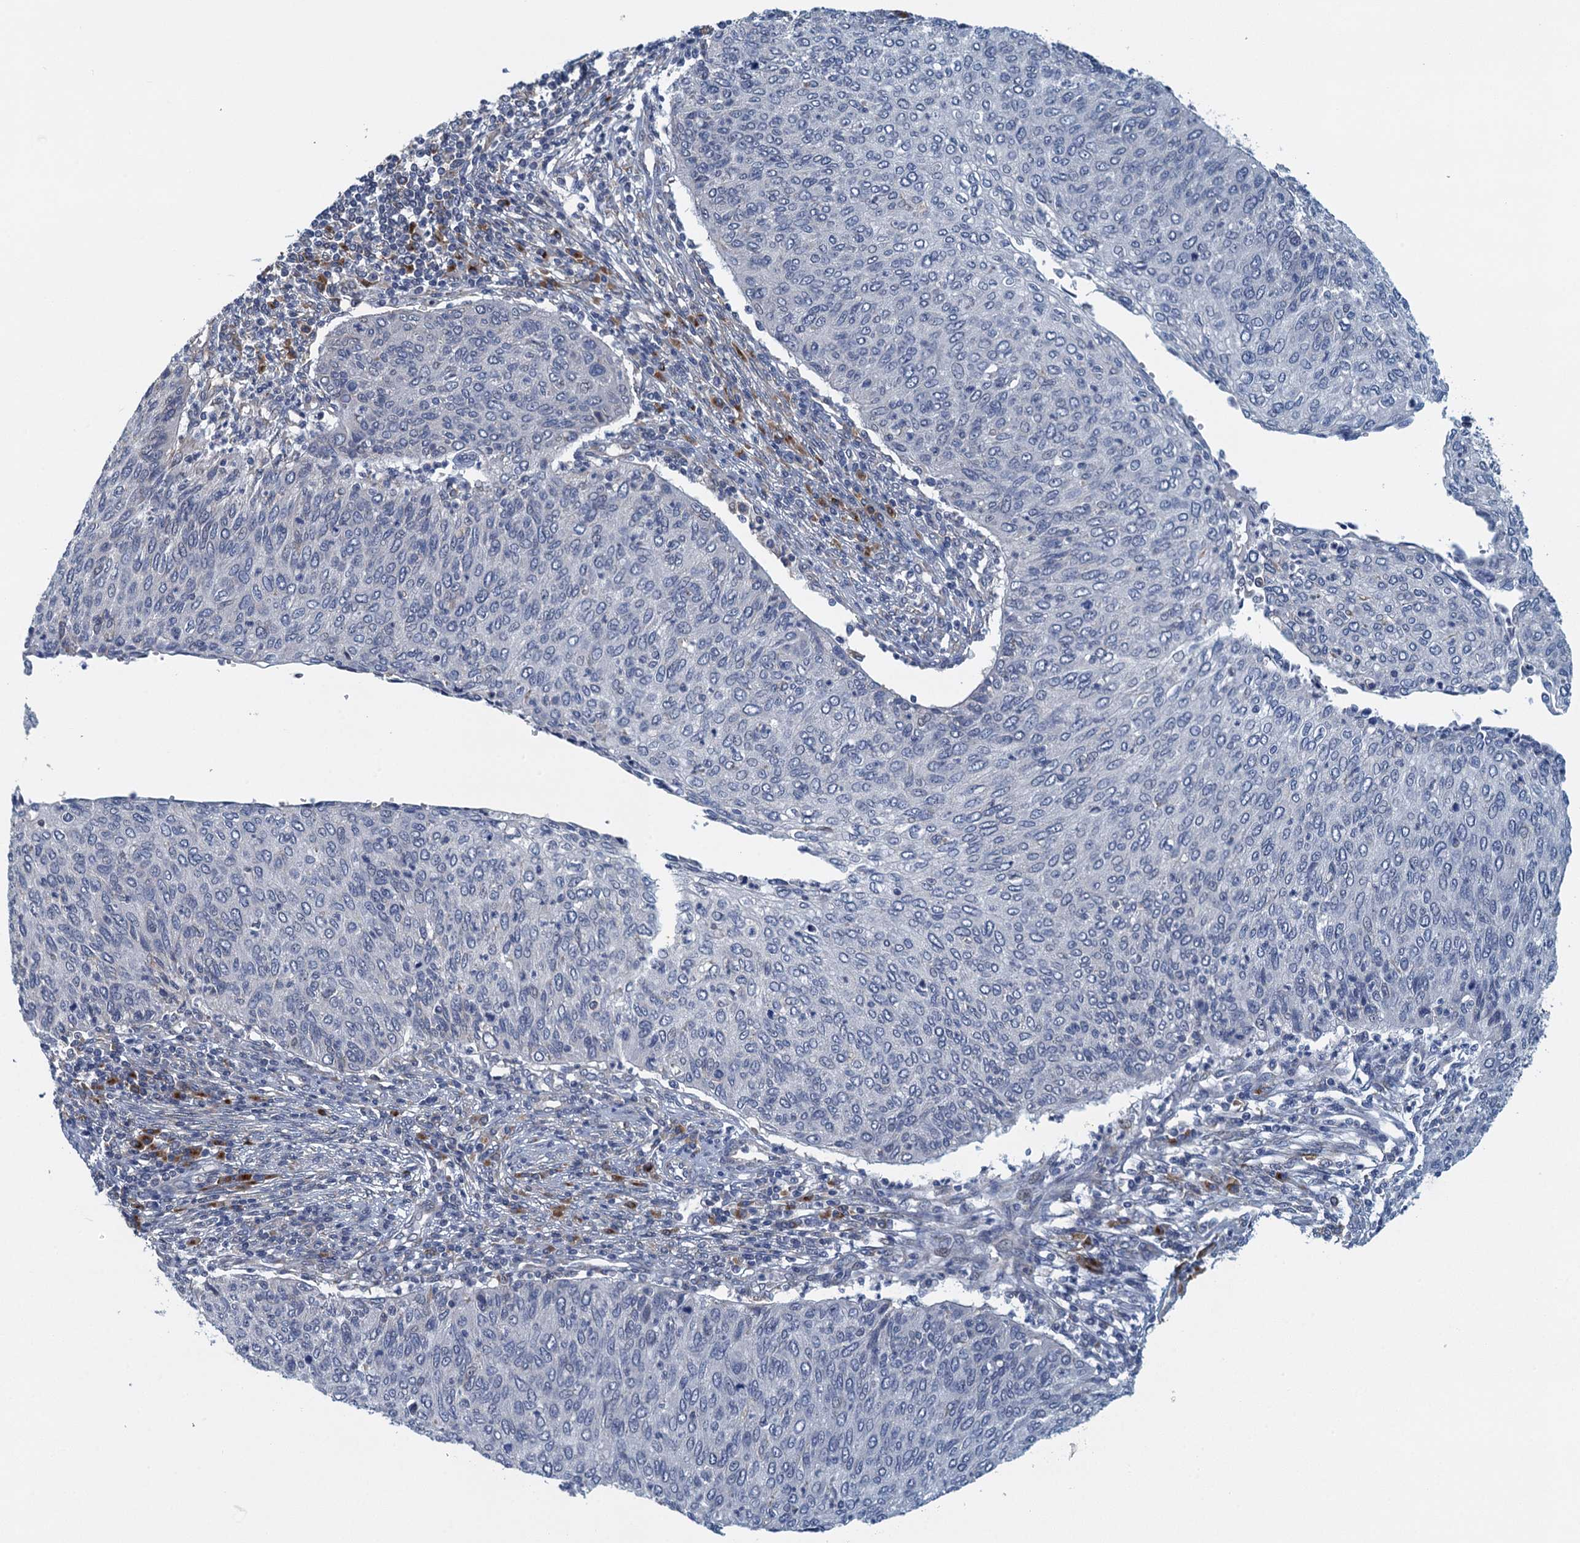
{"staining": {"intensity": "negative", "quantity": "none", "location": "none"}, "tissue": "cervical cancer", "cell_type": "Tumor cells", "image_type": "cancer", "snomed": [{"axis": "morphology", "description": "Squamous cell carcinoma, NOS"}, {"axis": "topography", "description": "Cervix"}], "caption": "The histopathology image exhibits no significant positivity in tumor cells of cervical cancer (squamous cell carcinoma). Brightfield microscopy of immunohistochemistry (IHC) stained with DAB (brown) and hematoxylin (blue), captured at high magnification.", "gene": "ALG2", "patient": {"sex": "female", "age": 38}}